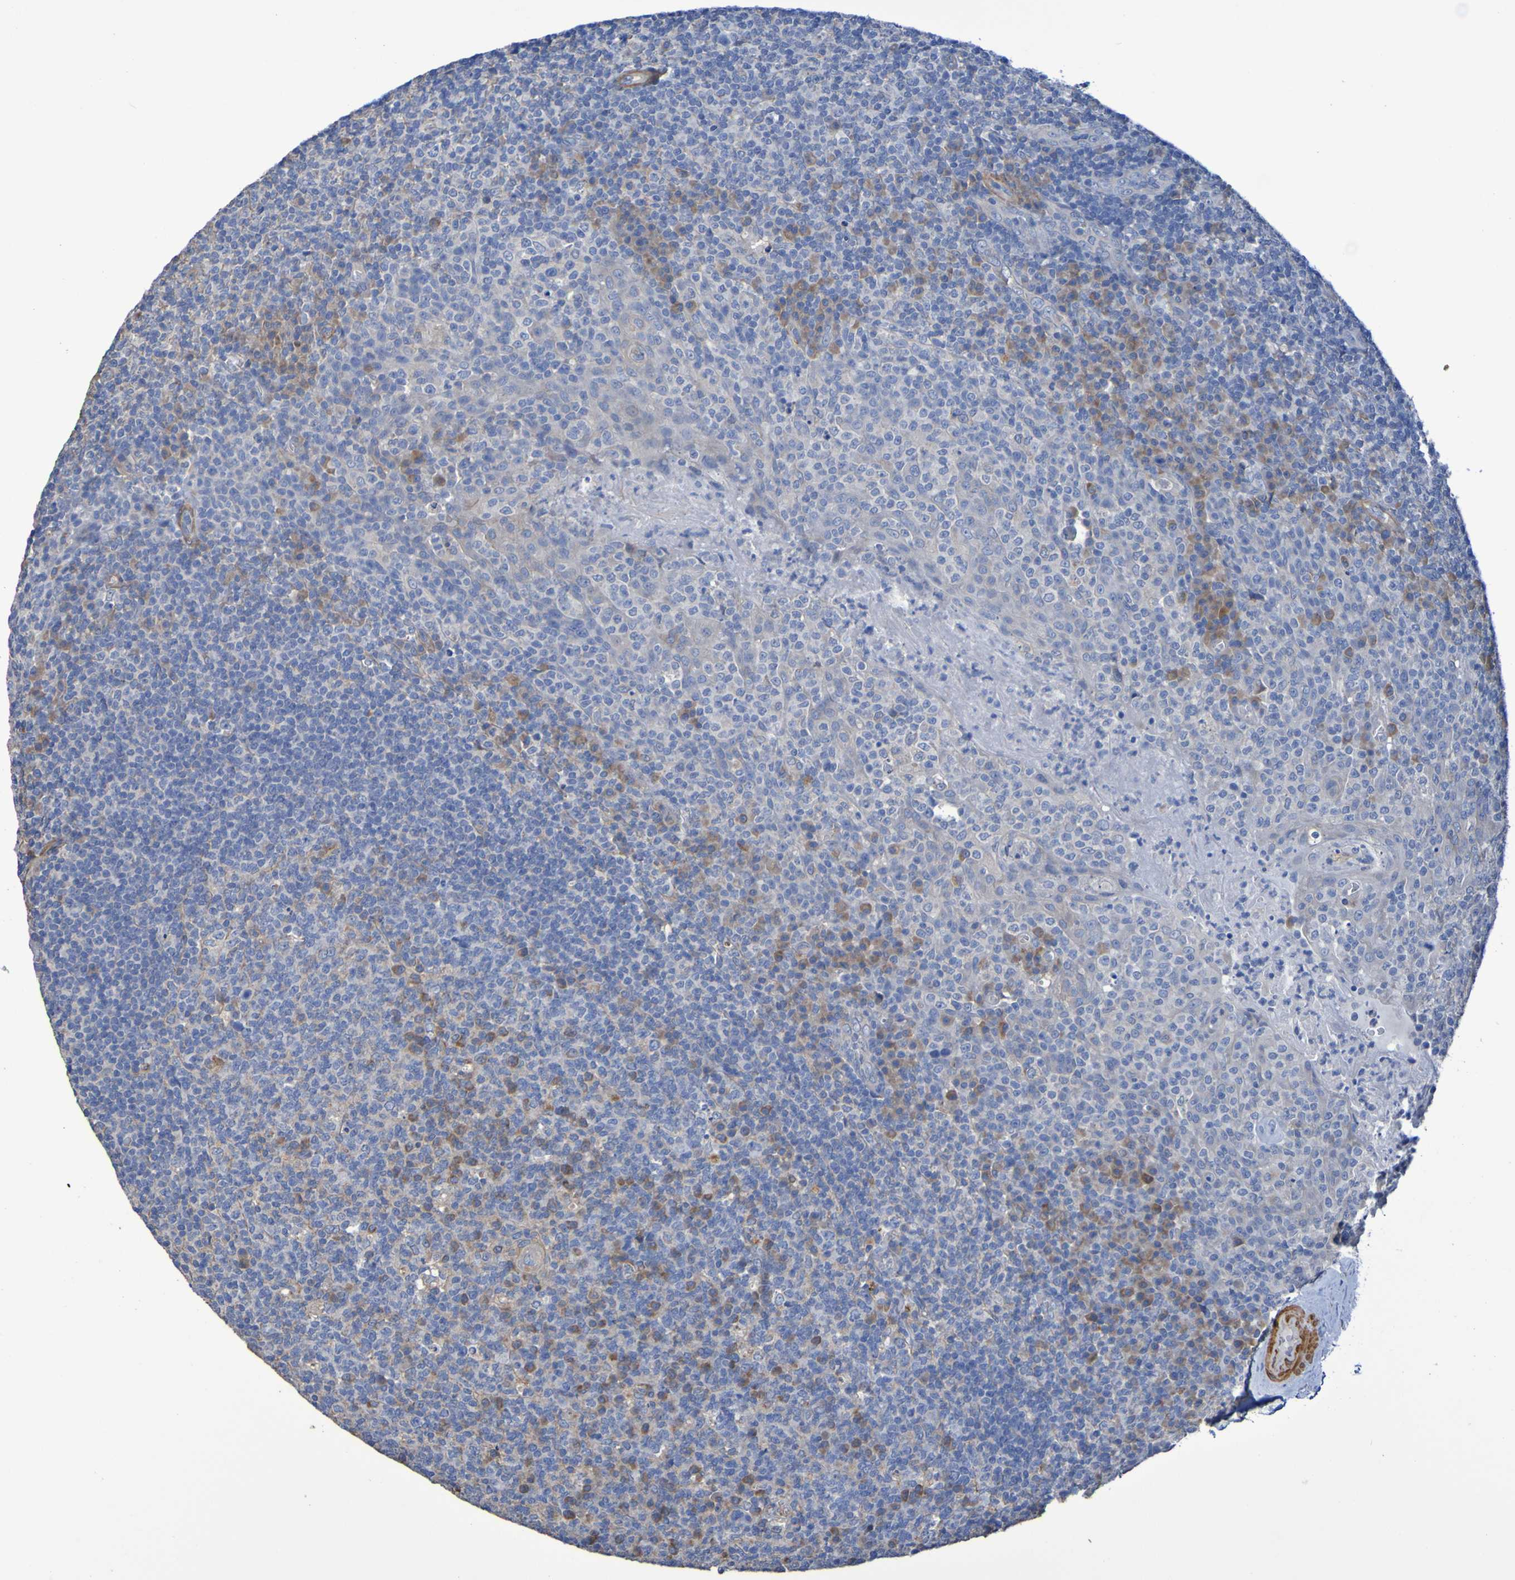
{"staining": {"intensity": "moderate", "quantity": "<25%", "location": "cytoplasmic/membranous"}, "tissue": "tonsil", "cell_type": "Germinal center cells", "image_type": "normal", "snomed": [{"axis": "morphology", "description": "Normal tissue, NOS"}, {"axis": "topography", "description": "Tonsil"}], "caption": "Tonsil stained with a brown dye displays moderate cytoplasmic/membranous positive staining in about <25% of germinal center cells.", "gene": "SRPRB", "patient": {"sex": "male", "age": 17}}